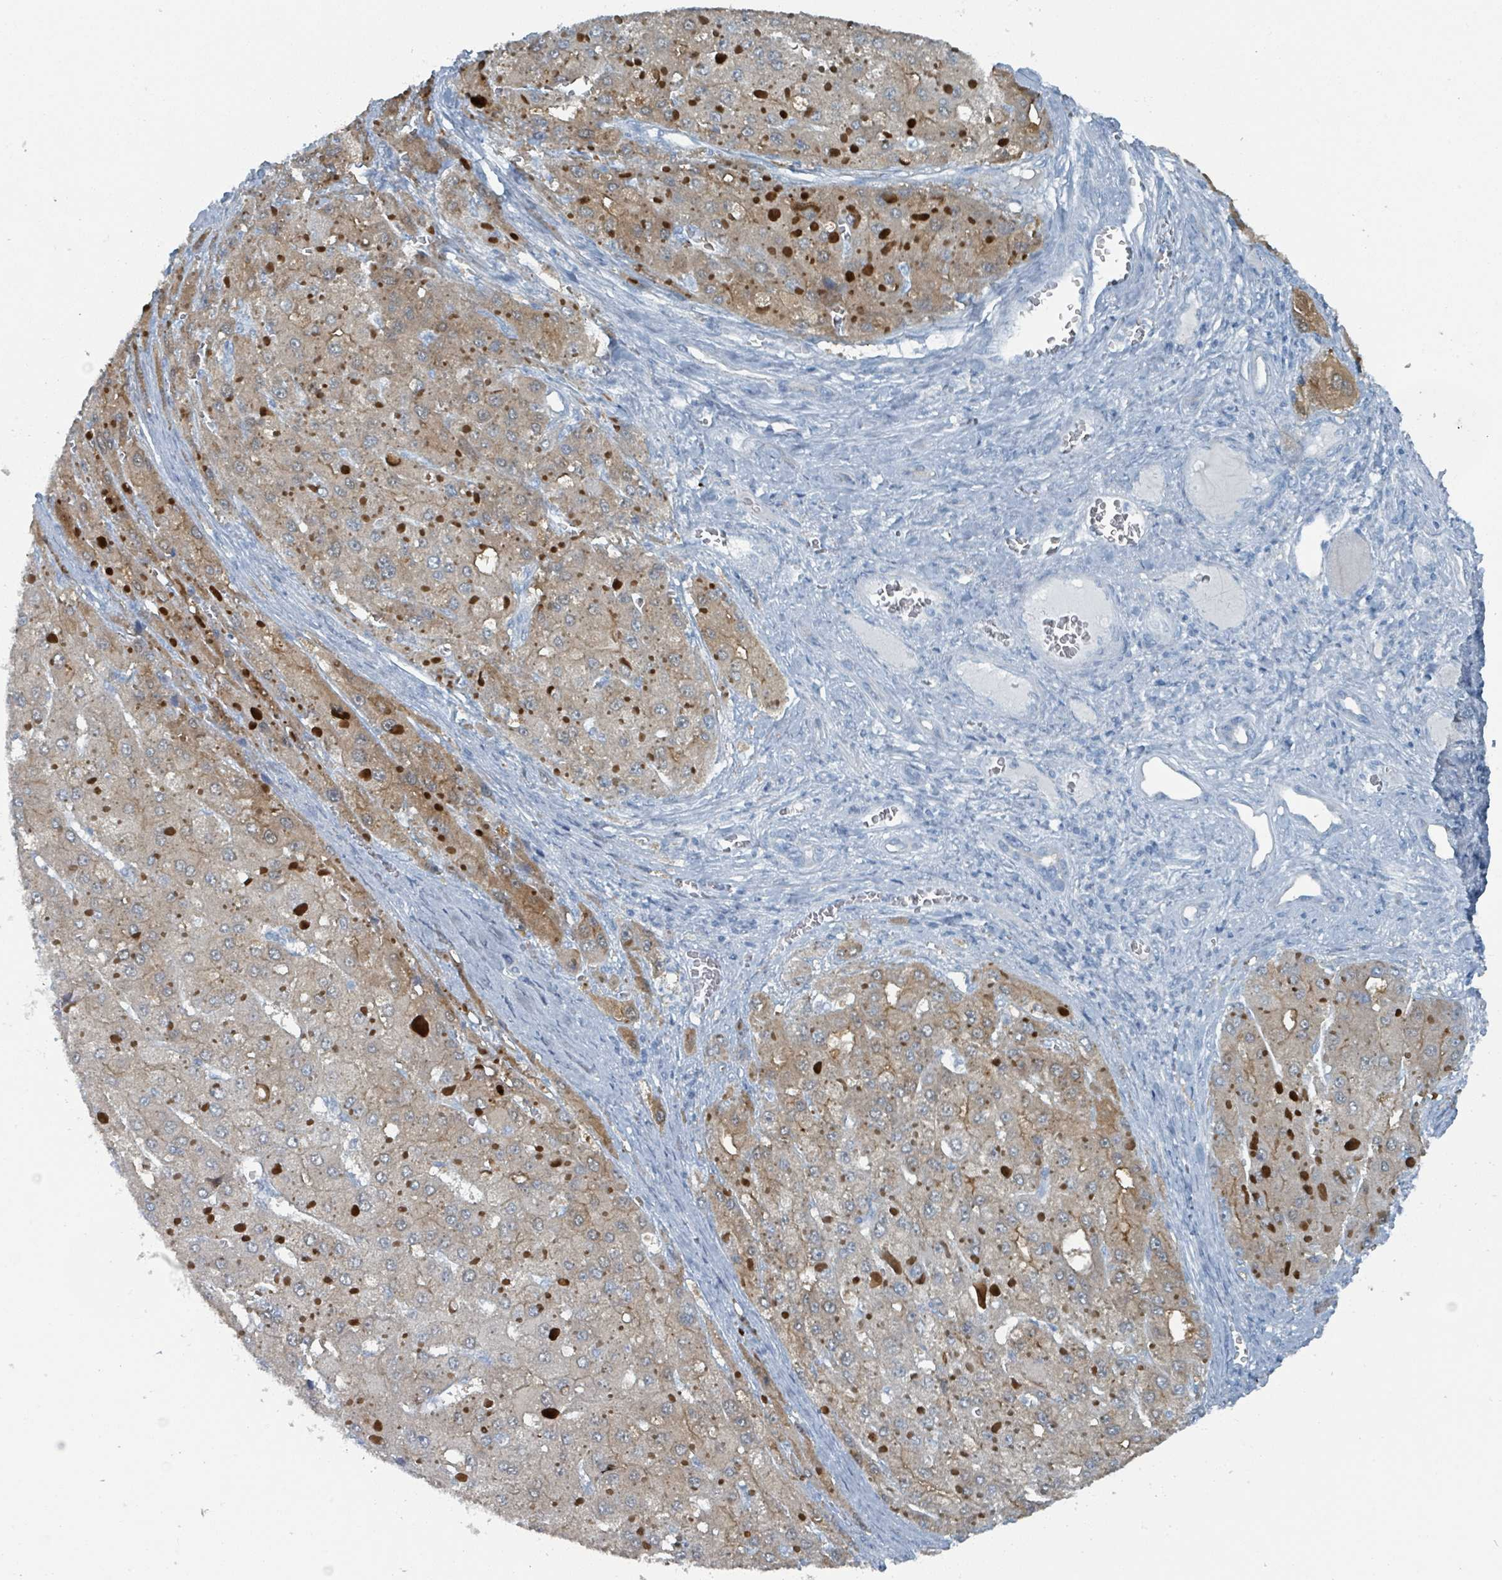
{"staining": {"intensity": "weak", "quantity": "25%-75%", "location": "cytoplasmic/membranous"}, "tissue": "liver cancer", "cell_type": "Tumor cells", "image_type": "cancer", "snomed": [{"axis": "morphology", "description": "Carcinoma, Hepatocellular, NOS"}, {"axis": "topography", "description": "Liver"}], "caption": "This image reveals immunohistochemistry staining of human liver hepatocellular carcinoma, with low weak cytoplasmic/membranous staining in approximately 25%-75% of tumor cells.", "gene": "GAMT", "patient": {"sex": "female", "age": 73}}